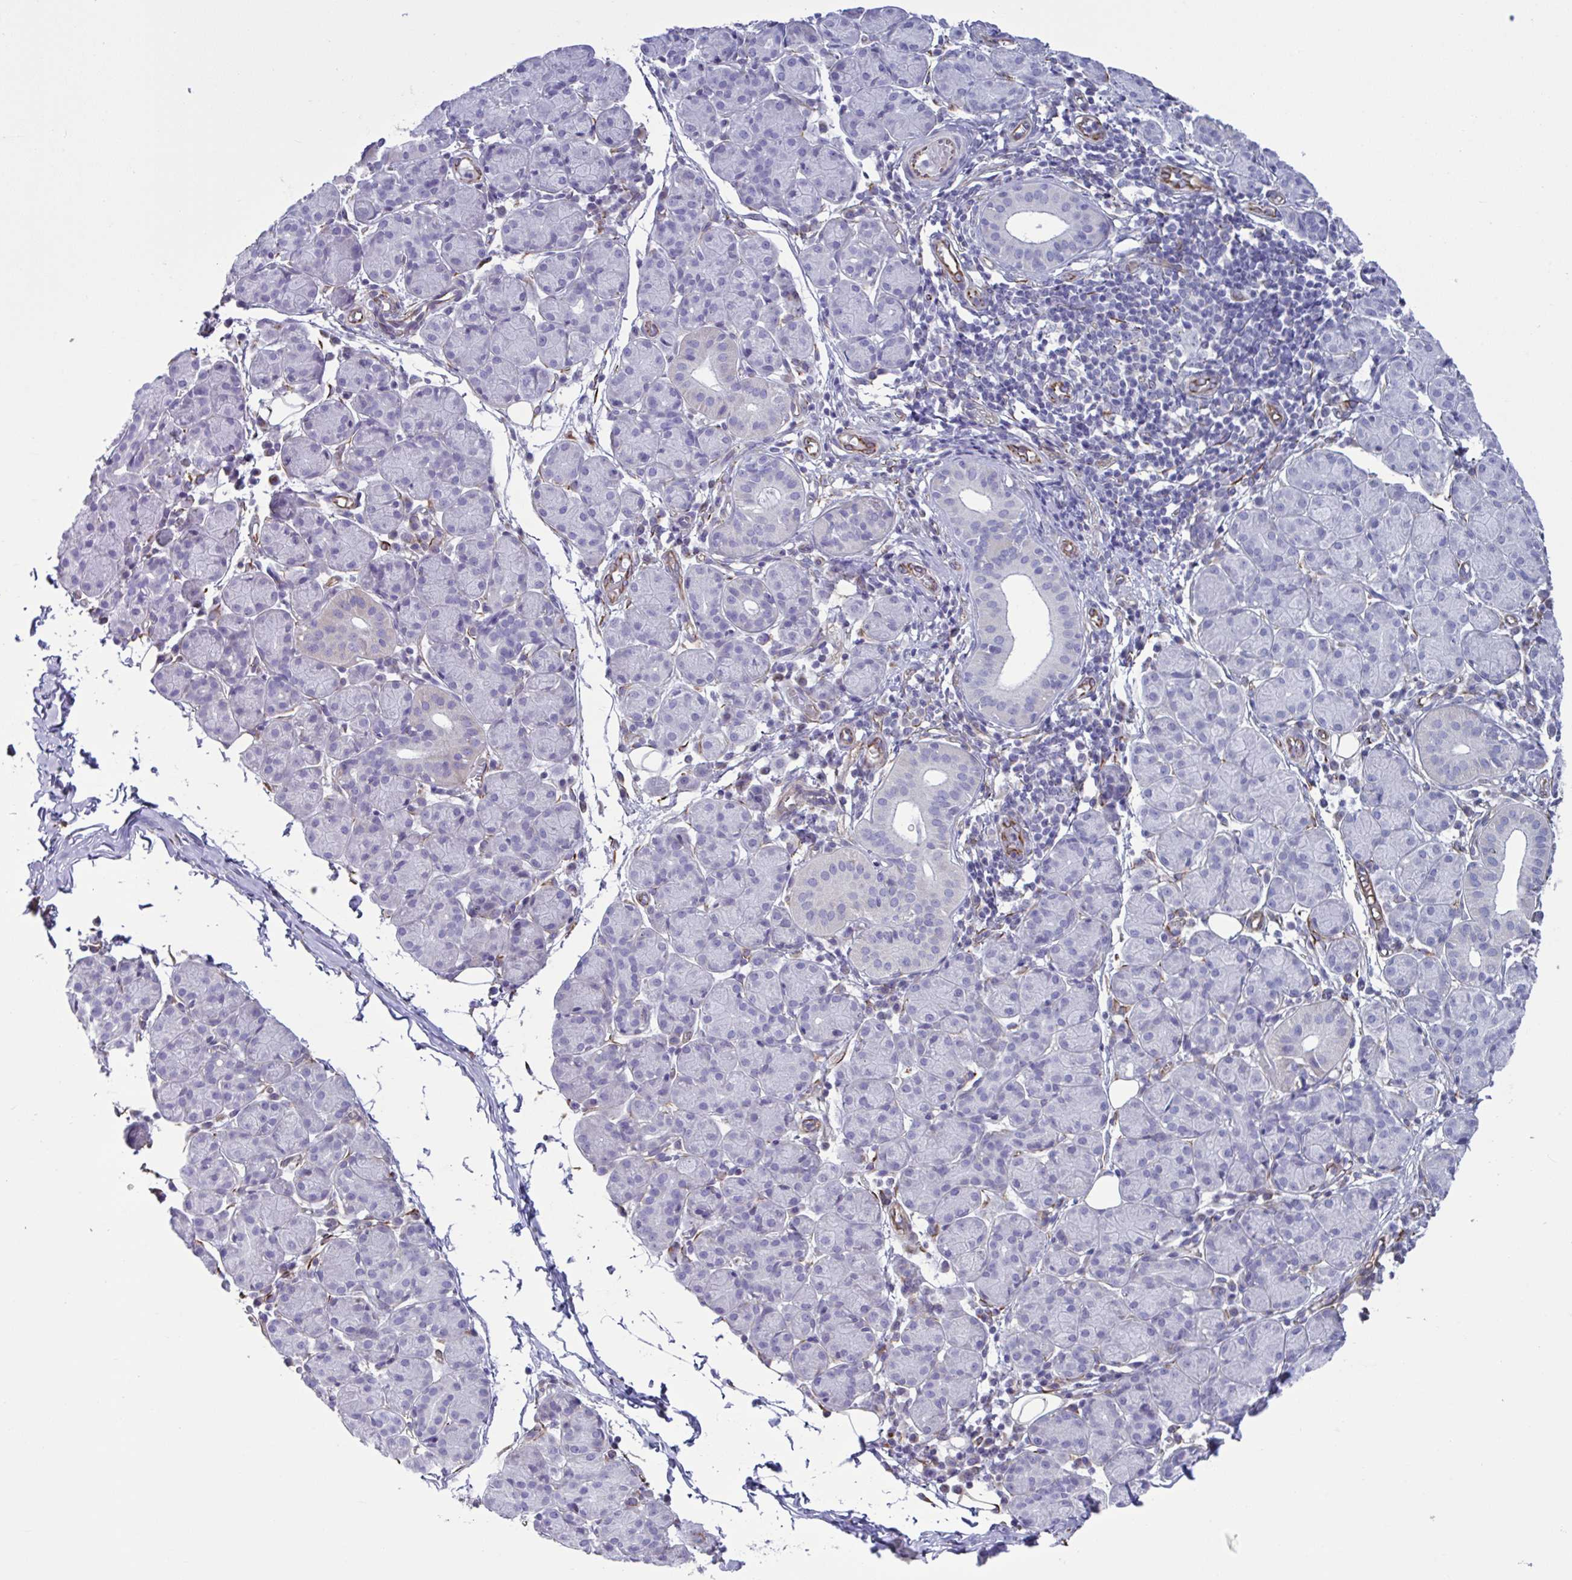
{"staining": {"intensity": "negative", "quantity": "none", "location": "none"}, "tissue": "salivary gland", "cell_type": "Glandular cells", "image_type": "normal", "snomed": [{"axis": "morphology", "description": "Normal tissue, NOS"}, {"axis": "morphology", "description": "Inflammation, NOS"}, {"axis": "topography", "description": "Lymph node"}, {"axis": "topography", "description": "Salivary gland"}], "caption": "High magnification brightfield microscopy of benign salivary gland stained with DAB (brown) and counterstained with hematoxylin (blue): glandular cells show no significant staining.", "gene": "TMEM86B", "patient": {"sex": "male", "age": 3}}